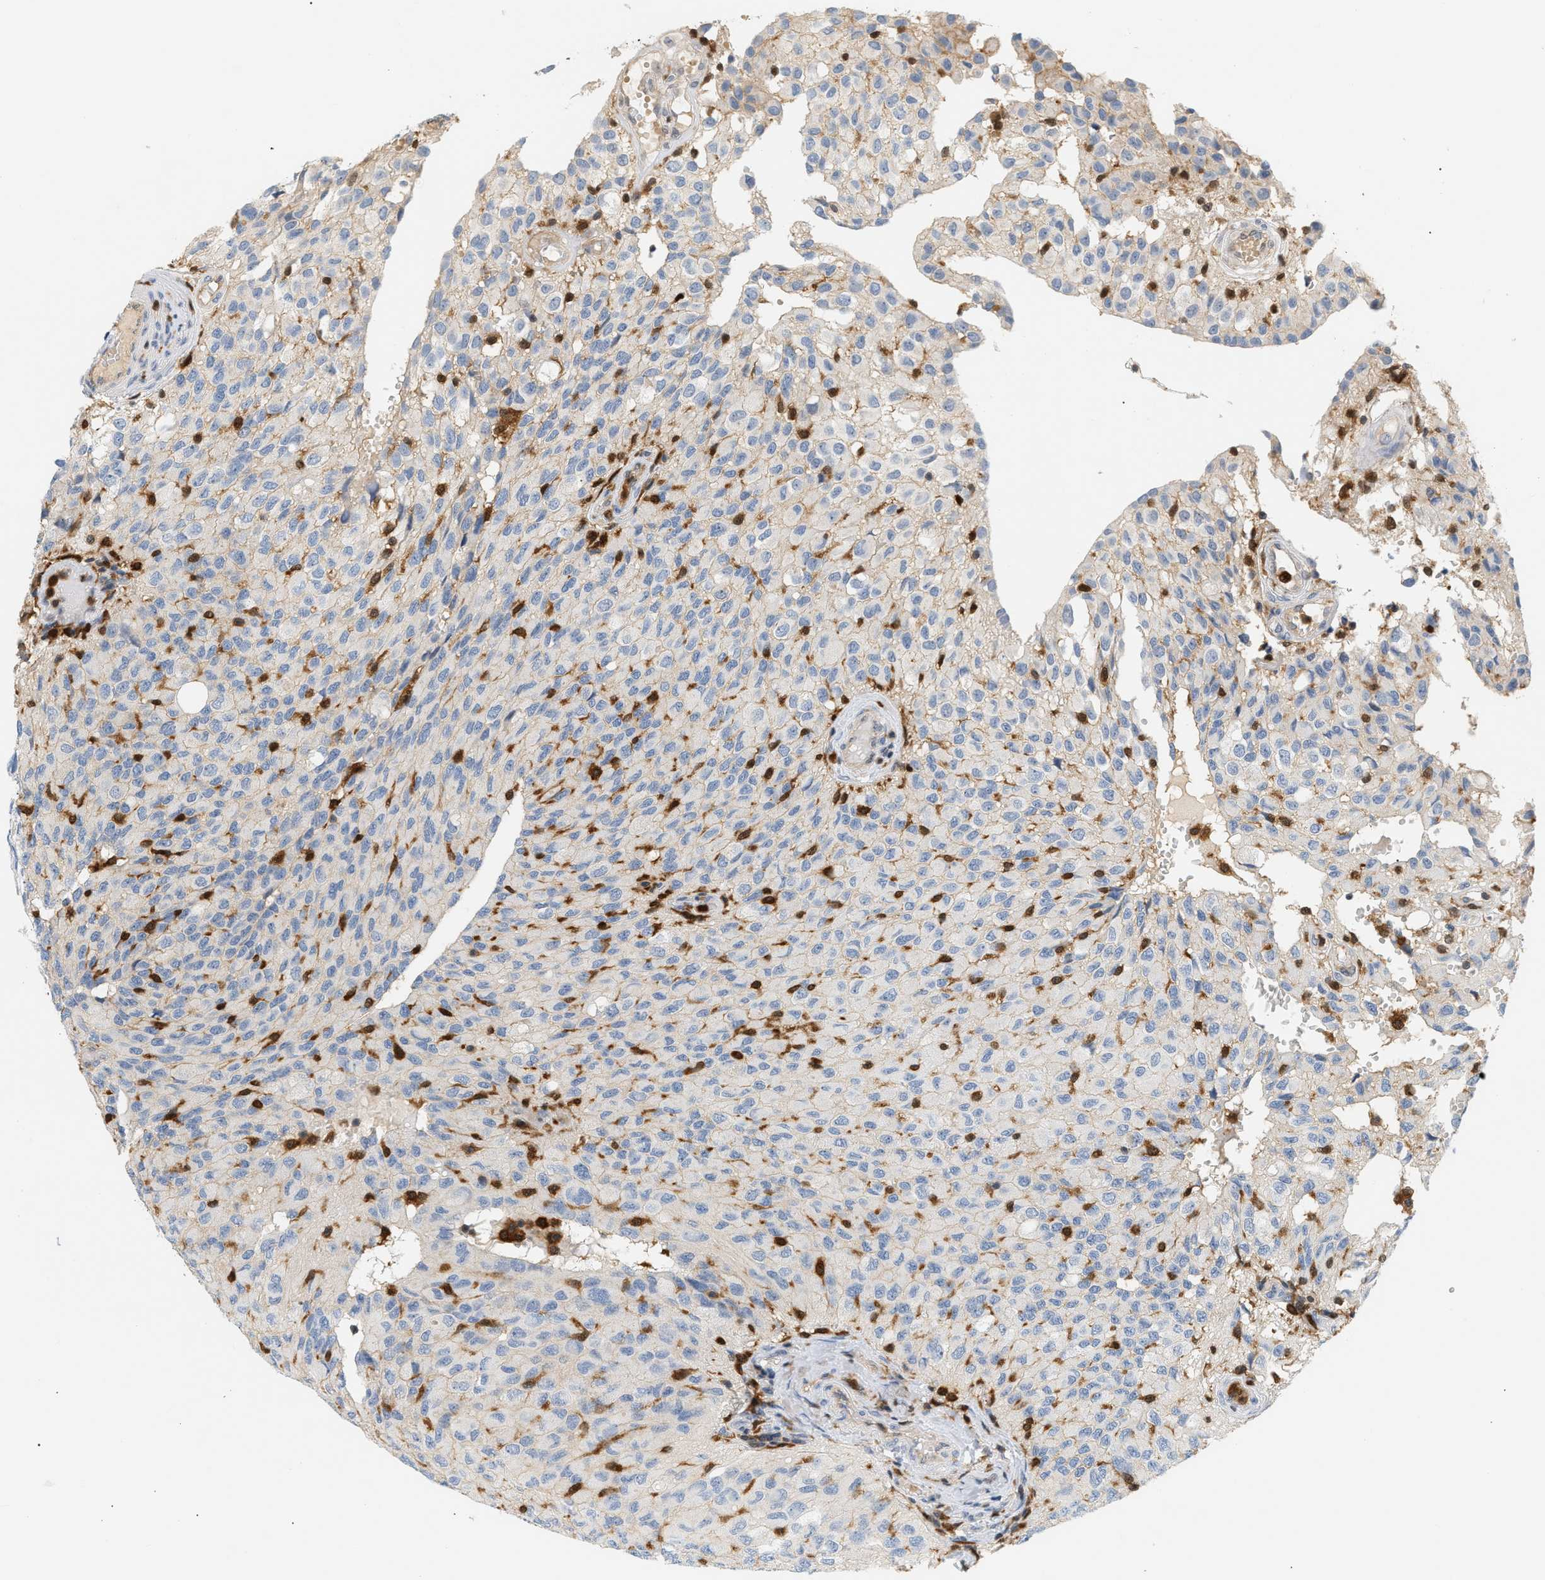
{"staining": {"intensity": "negative", "quantity": "none", "location": "none"}, "tissue": "glioma", "cell_type": "Tumor cells", "image_type": "cancer", "snomed": [{"axis": "morphology", "description": "Glioma, malignant, High grade"}, {"axis": "topography", "description": "Brain"}], "caption": "Immunohistochemical staining of human glioma shows no significant staining in tumor cells.", "gene": "PYCARD", "patient": {"sex": "male", "age": 32}}